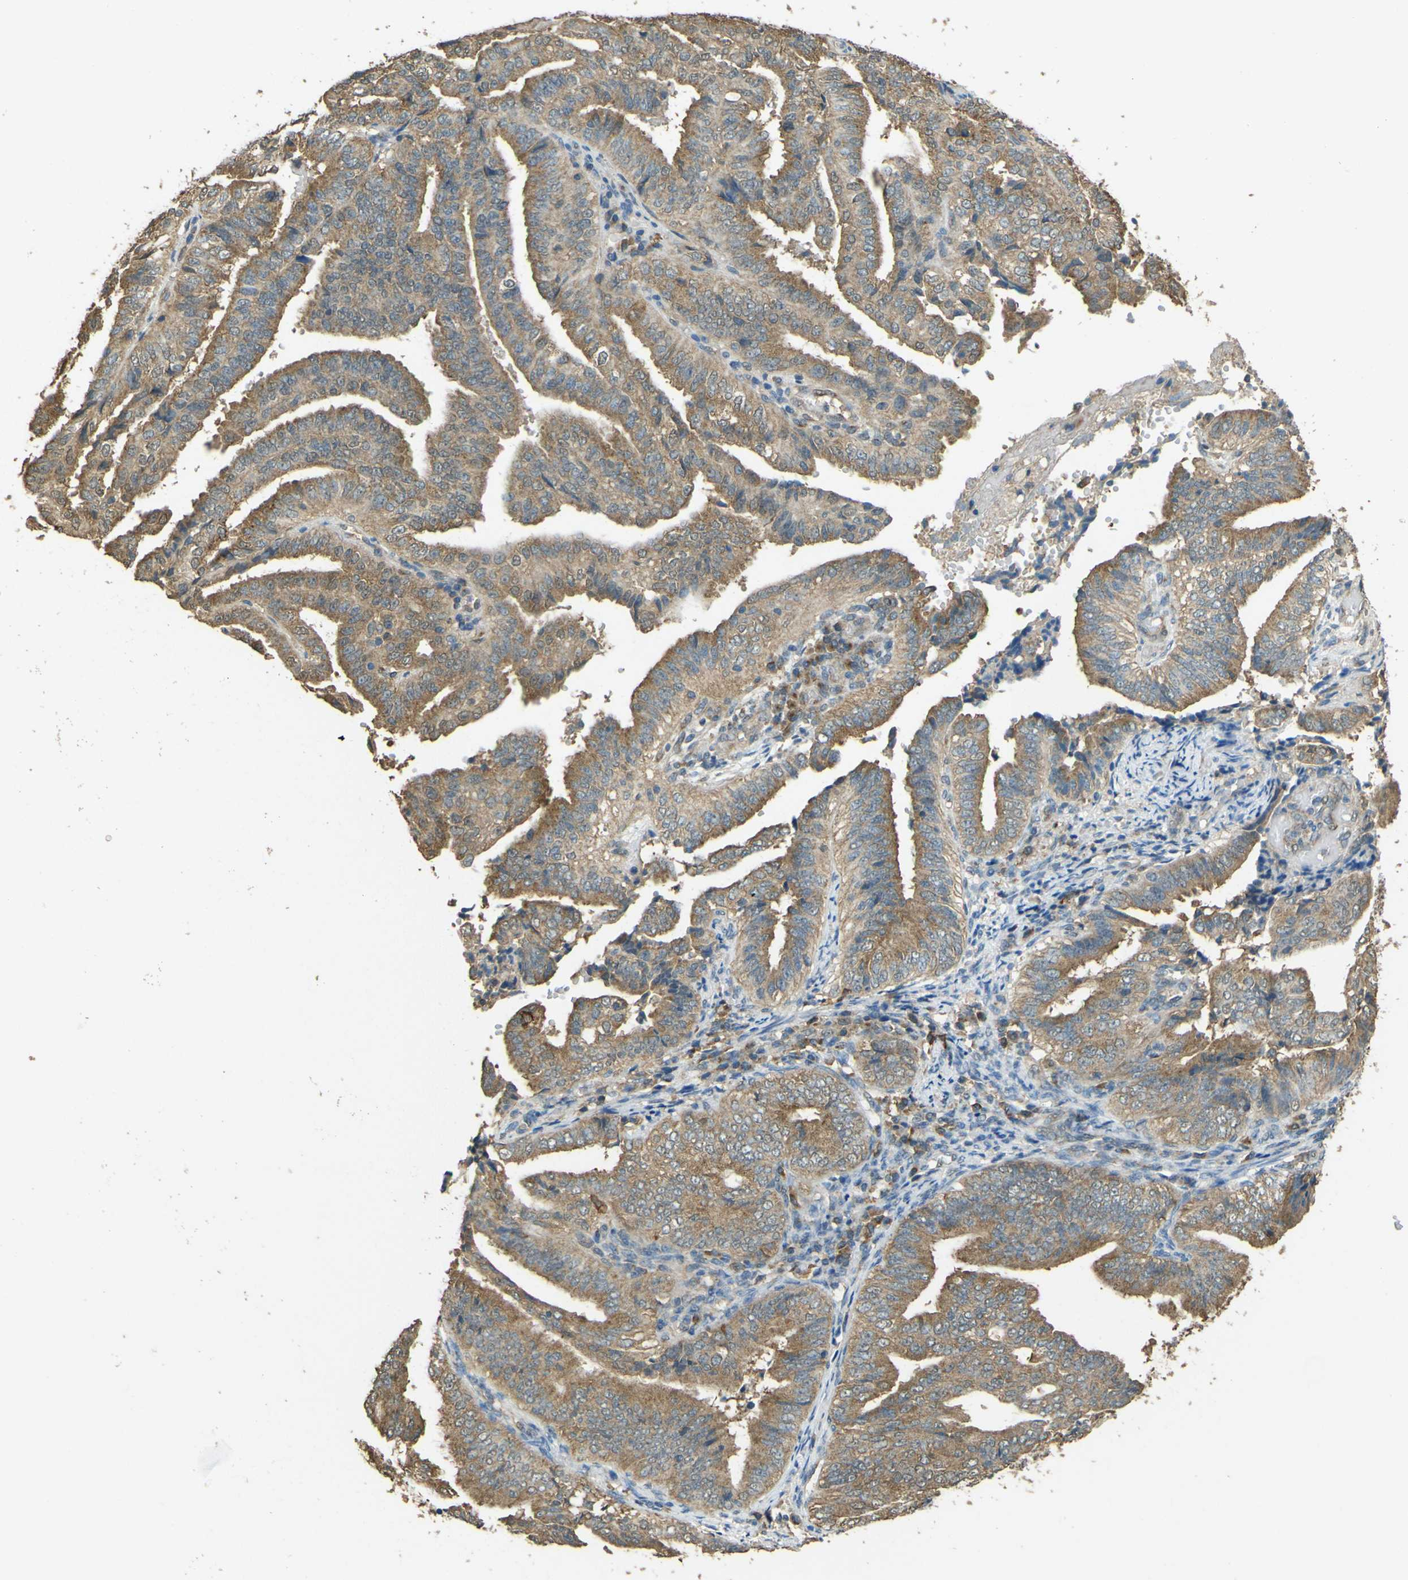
{"staining": {"intensity": "moderate", "quantity": "25%-75%", "location": "cytoplasmic/membranous"}, "tissue": "endometrial cancer", "cell_type": "Tumor cells", "image_type": "cancer", "snomed": [{"axis": "morphology", "description": "Adenocarcinoma, NOS"}, {"axis": "topography", "description": "Endometrium"}], "caption": "An immunohistochemistry (IHC) micrograph of tumor tissue is shown. Protein staining in brown labels moderate cytoplasmic/membranous positivity in endometrial adenocarcinoma within tumor cells.", "gene": "GOLGA1", "patient": {"sex": "female", "age": 58}}